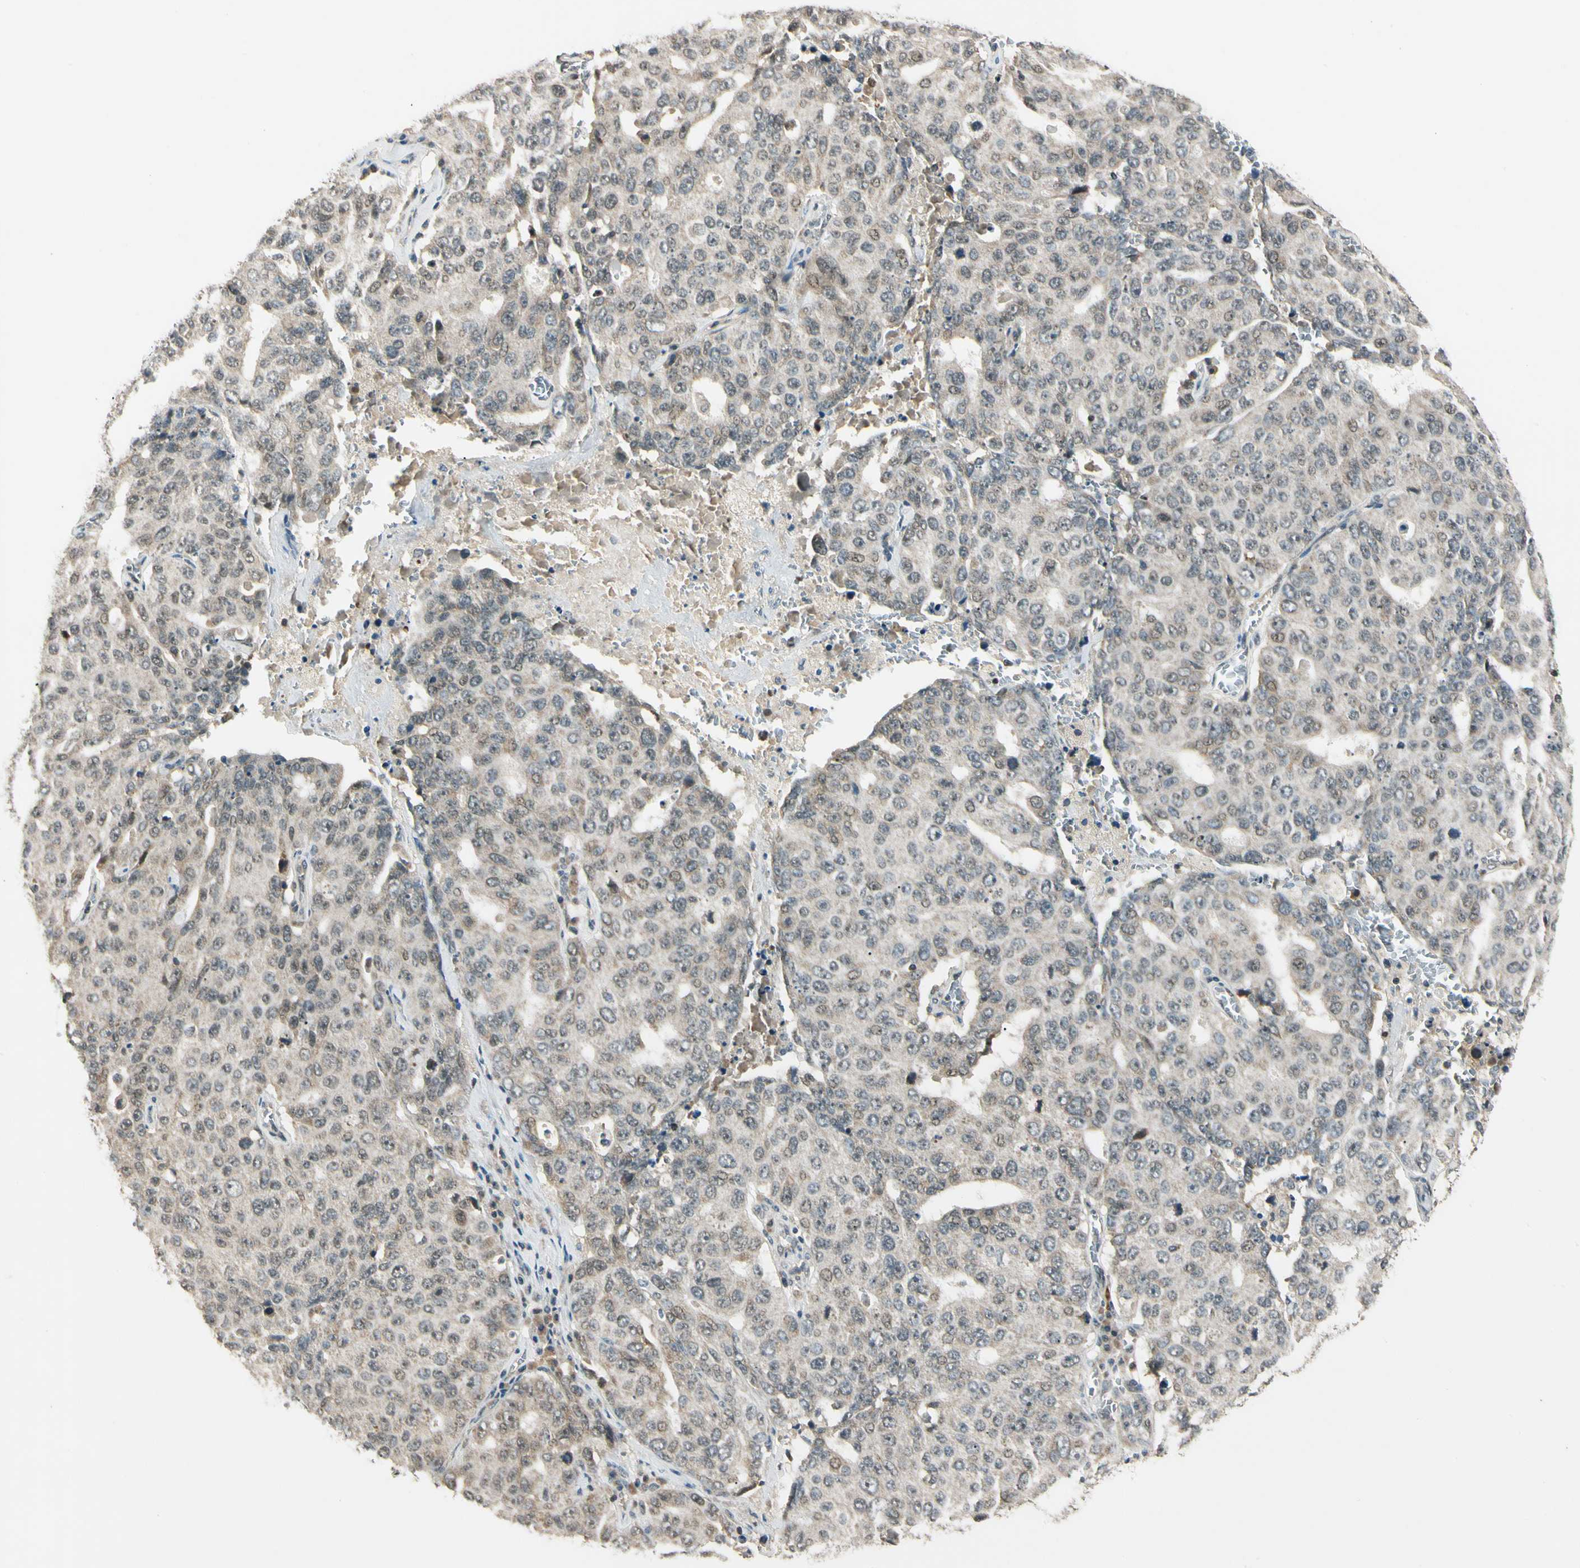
{"staining": {"intensity": "weak", "quantity": "25%-75%", "location": "cytoplasmic/membranous,nuclear"}, "tissue": "ovarian cancer", "cell_type": "Tumor cells", "image_type": "cancer", "snomed": [{"axis": "morphology", "description": "Carcinoma, endometroid"}, {"axis": "topography", "description": "Ovary"}], "caption": "An IHC histopathology image of neoplastic tissue is shown. Protein staining in brown labels weak cytoplasmic/membranous and nuclear positivity in endometroid carcinoma (ovarian) within tumor cells.", "gene": "ZSCAN12", "patient": {"sex": "female", "age": 62}}